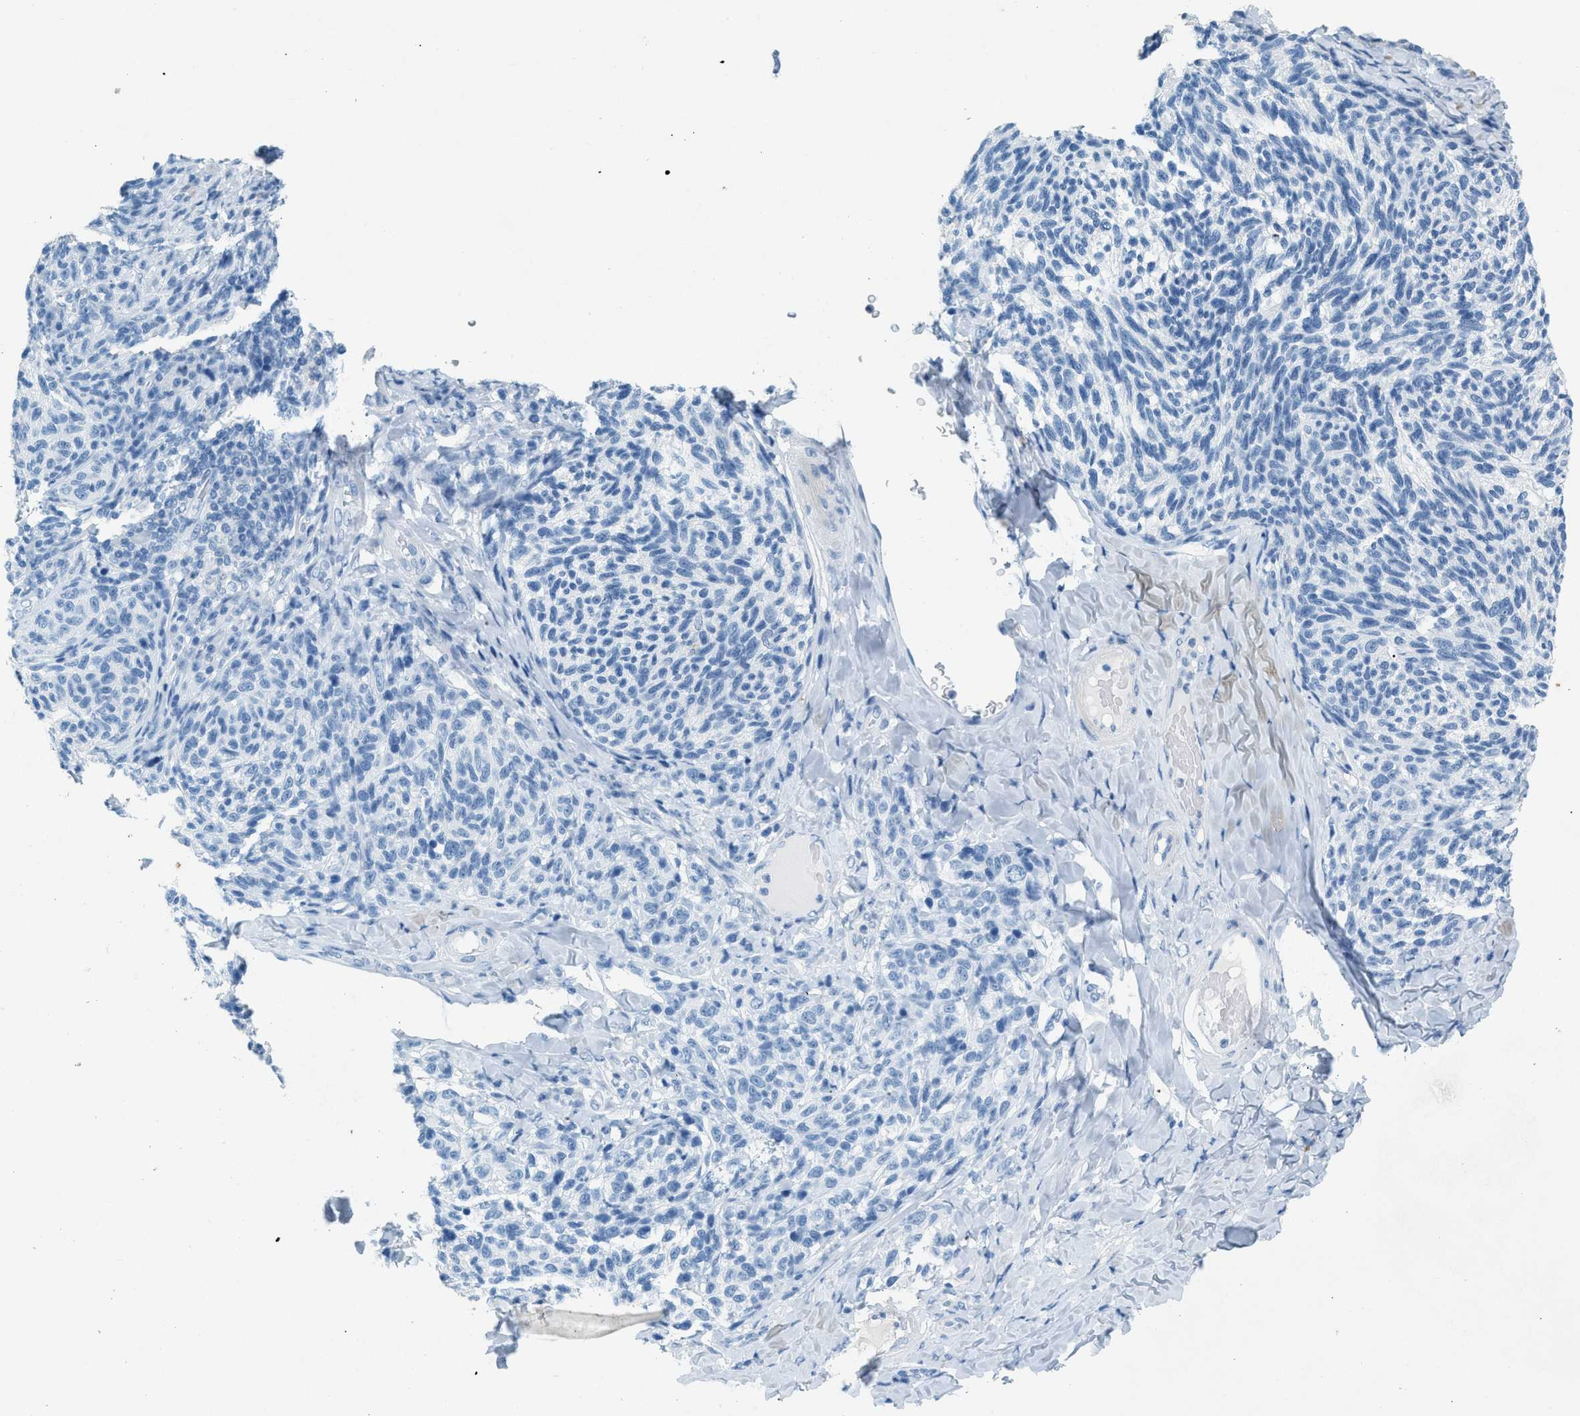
{"staining": {"intensity": "negative", "quantity": "none", "location": "none"}, "tissue": "melanoma", "cell_type": "Tumor cells", "image_type": "cancer", "snomed": [{"axis": "morphology", "description": "Malignant melanoma, NOS"}, {"axis": "topography", "description": "Skin"}], "caption": "DAB immunohistochemical staining of human melanoma shows no significant expression in tumor cells.", "gene": "HHATL", "patient": {"sex": "female", "age": 73}}